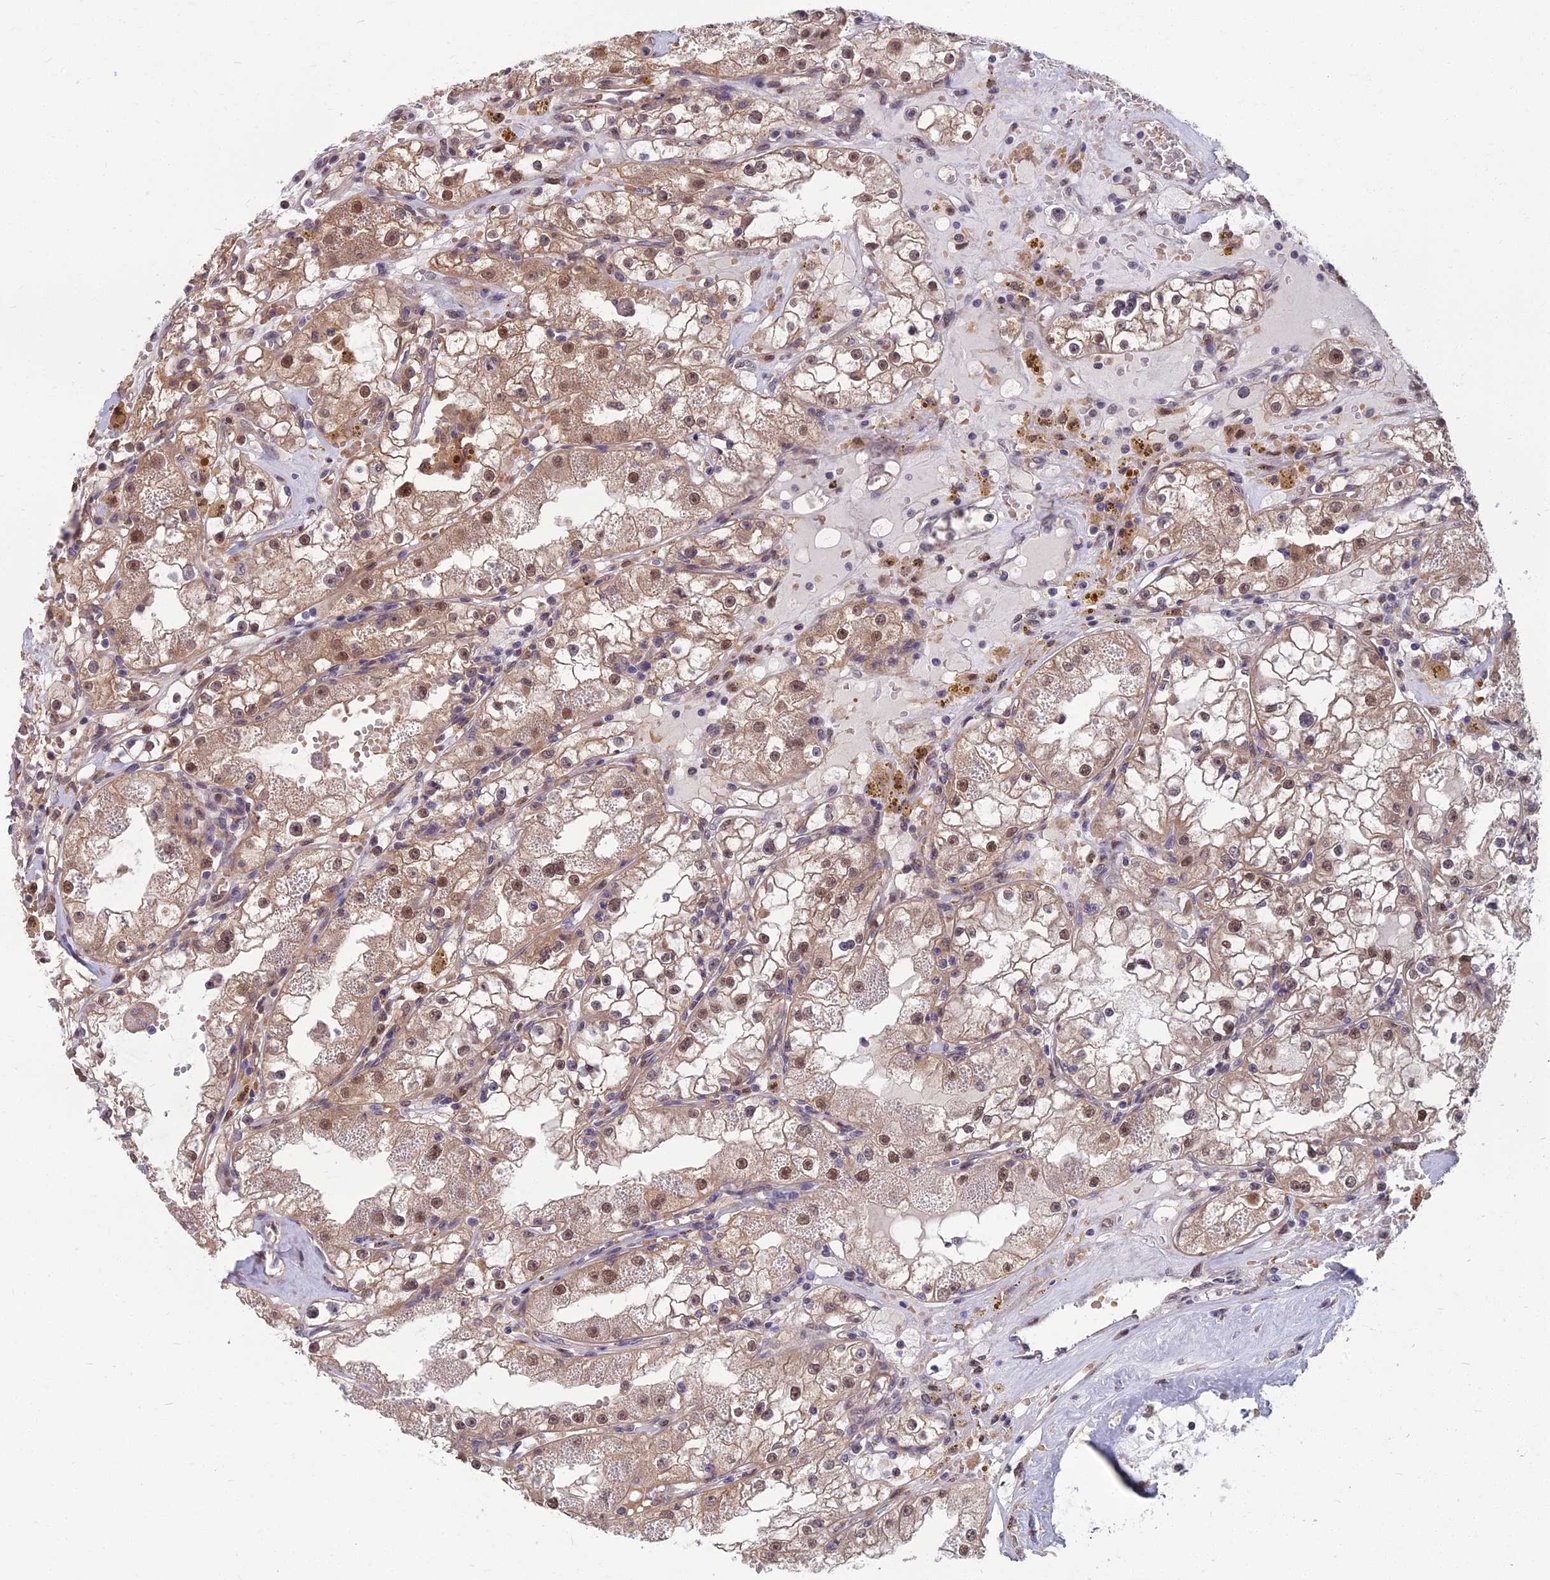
{"staining": {"intensity": "moderate", "quantity": ">75%", "location": "cytoplasmic/membranous,nuclear"}, "tissue": "renal cancer", "cell_type": "Tumor cells", "image_type": "cancer", "snomed": [{"axis": "morphology", "description": "Adenocarcinoma, NOS"}, {"axis": "topography", "description": "Kidney"}], "caption": "Immunohistochemical staining of human renal adenocarcinoma displays medium levels of moderate cytoplasmic/membranous and nuclear protein expression in approximately >75% of tumor cells.", "gene": "NR4A3", "patient": {"sex": "male", "age": 56}}